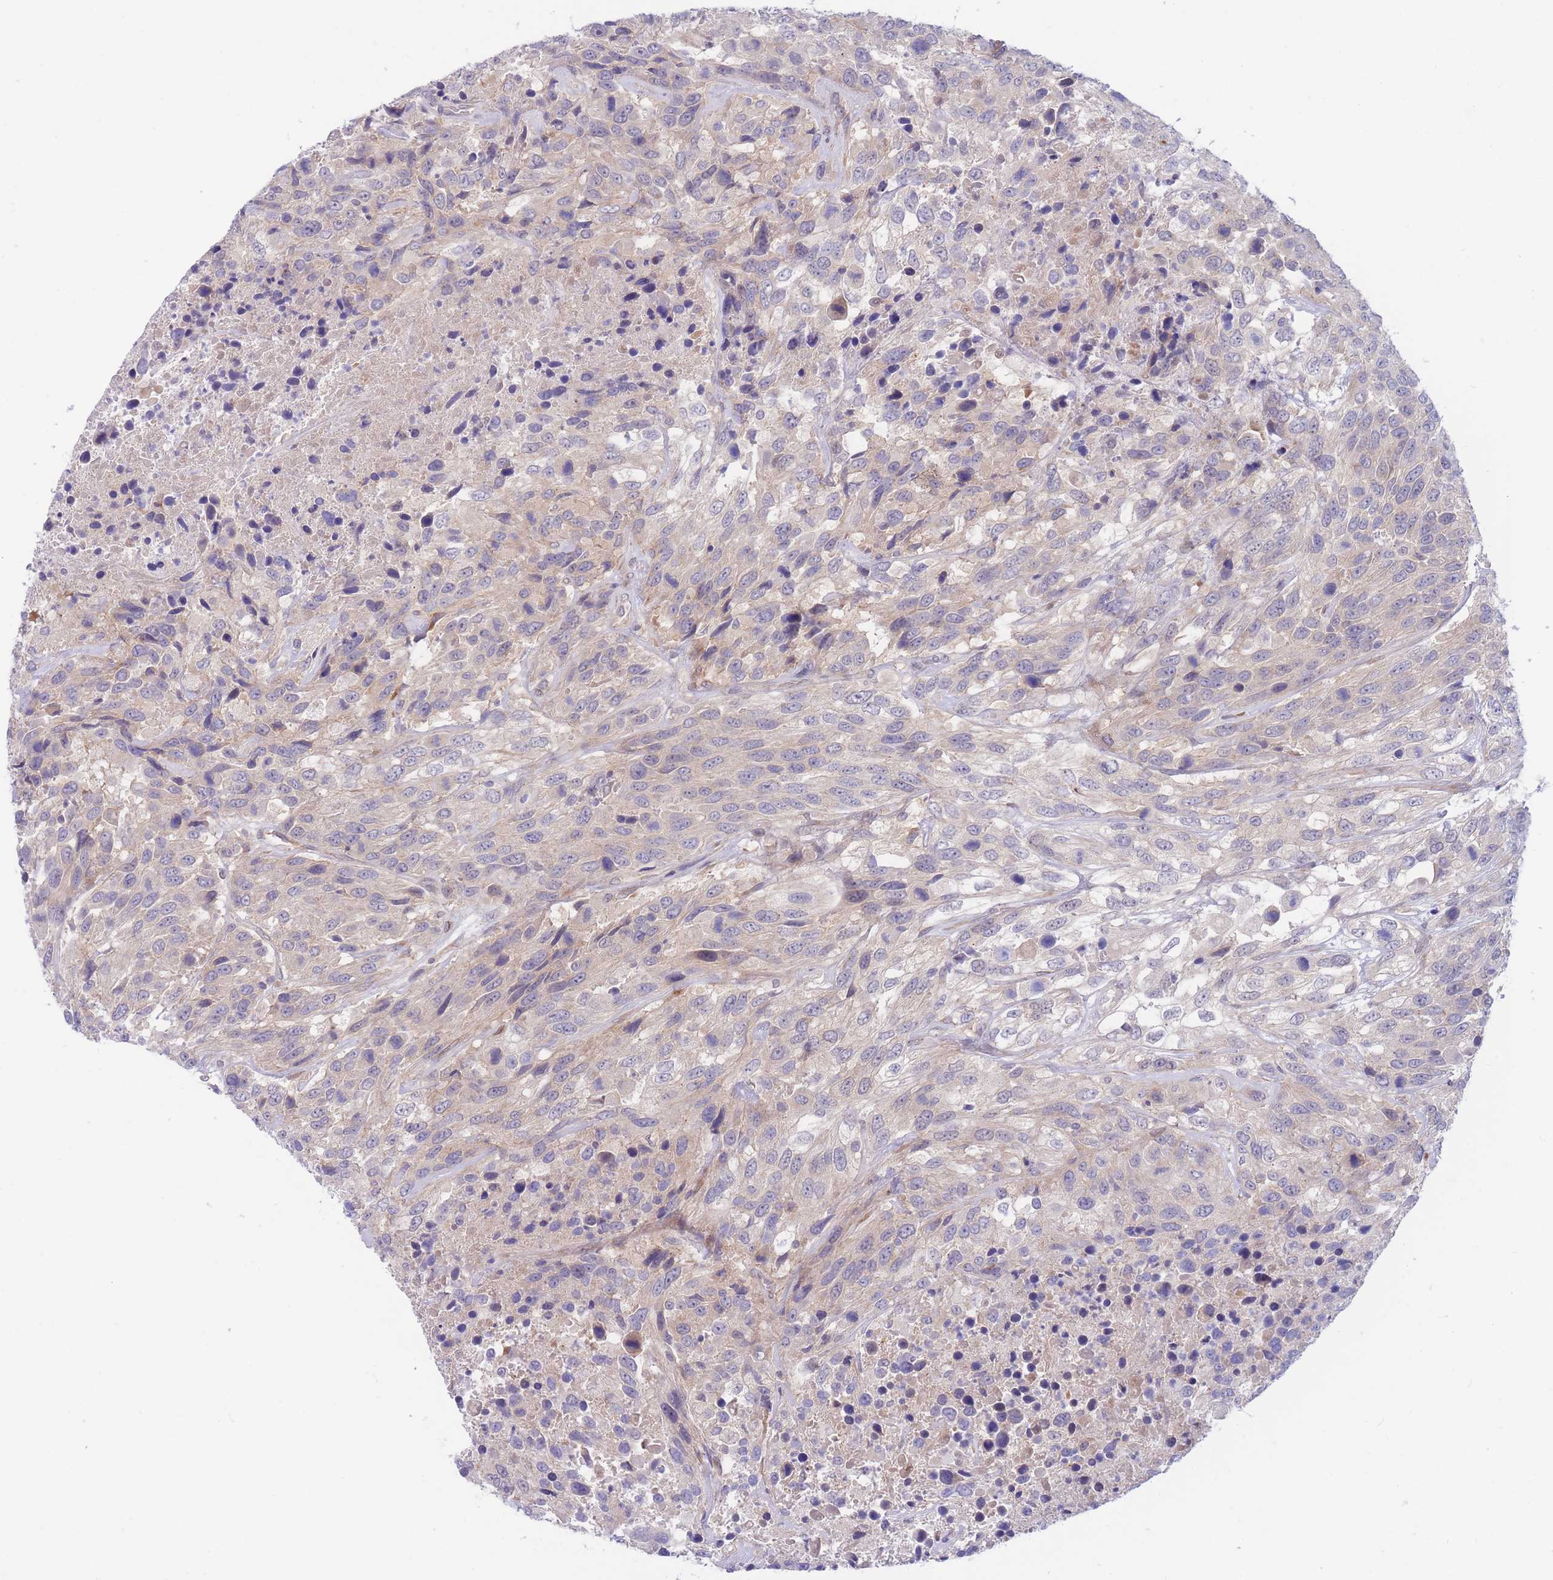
{"staining": {"intensity": "negative", "quantity": "none", "location": "none"}, "tissue": "urothelial cancer", "cell_type": "Tumor cells", "image_type": "cancer", "snomed": [{"axis": "morphology", "description": "Urothelial carcinoma, High grade"}, {"axis": "topography", "description": "Urinary bladder"}], "caption": "Immunohistochemistry photomicrograph of human urothelial carcinoma (high-grade) stained for a protein (brown), which shows no staining in tumor cells. Nuclei are stained in blue.", "gene": "APOL4", "patient": {"sex": "female", "age": 70}}